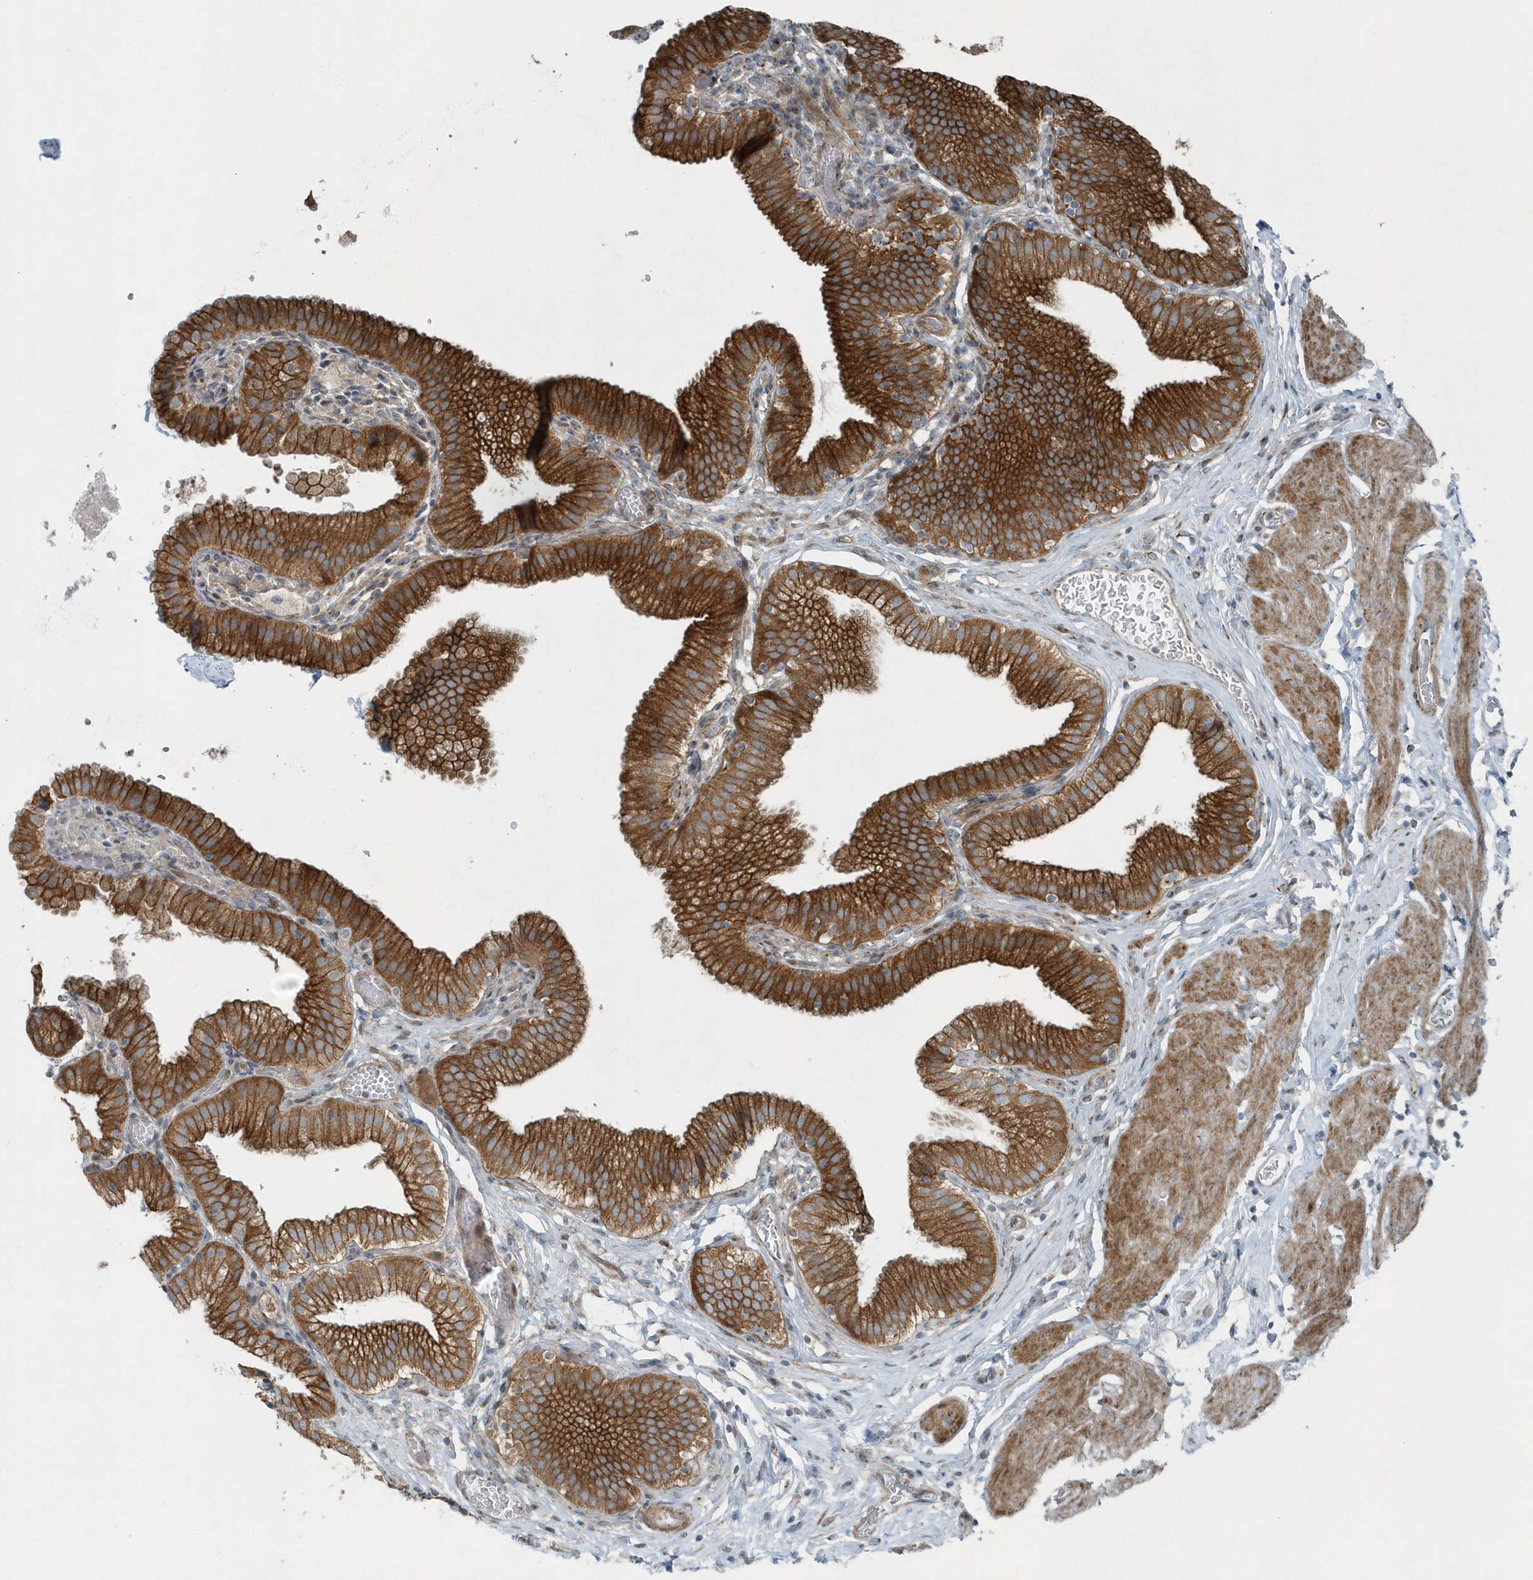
{"staining": {"intensity": "strong", "quantity": ">75%", "location": "cytoplasmic/membranous"}, "tissue": "gallbladder", "cell_type": "Glandular cells", "image_type": "normal", "snomed": [{"axis": "morphology", "description": "Normal tissue, NOS"}, {"axis": "topography", "description": "Gallbladder"}], "caption": "Gallbladder stained with a protein marker displays strong staining in glandular cells.", "gene": "GCC2", "patient": {"sex": "male", "age": 54}}